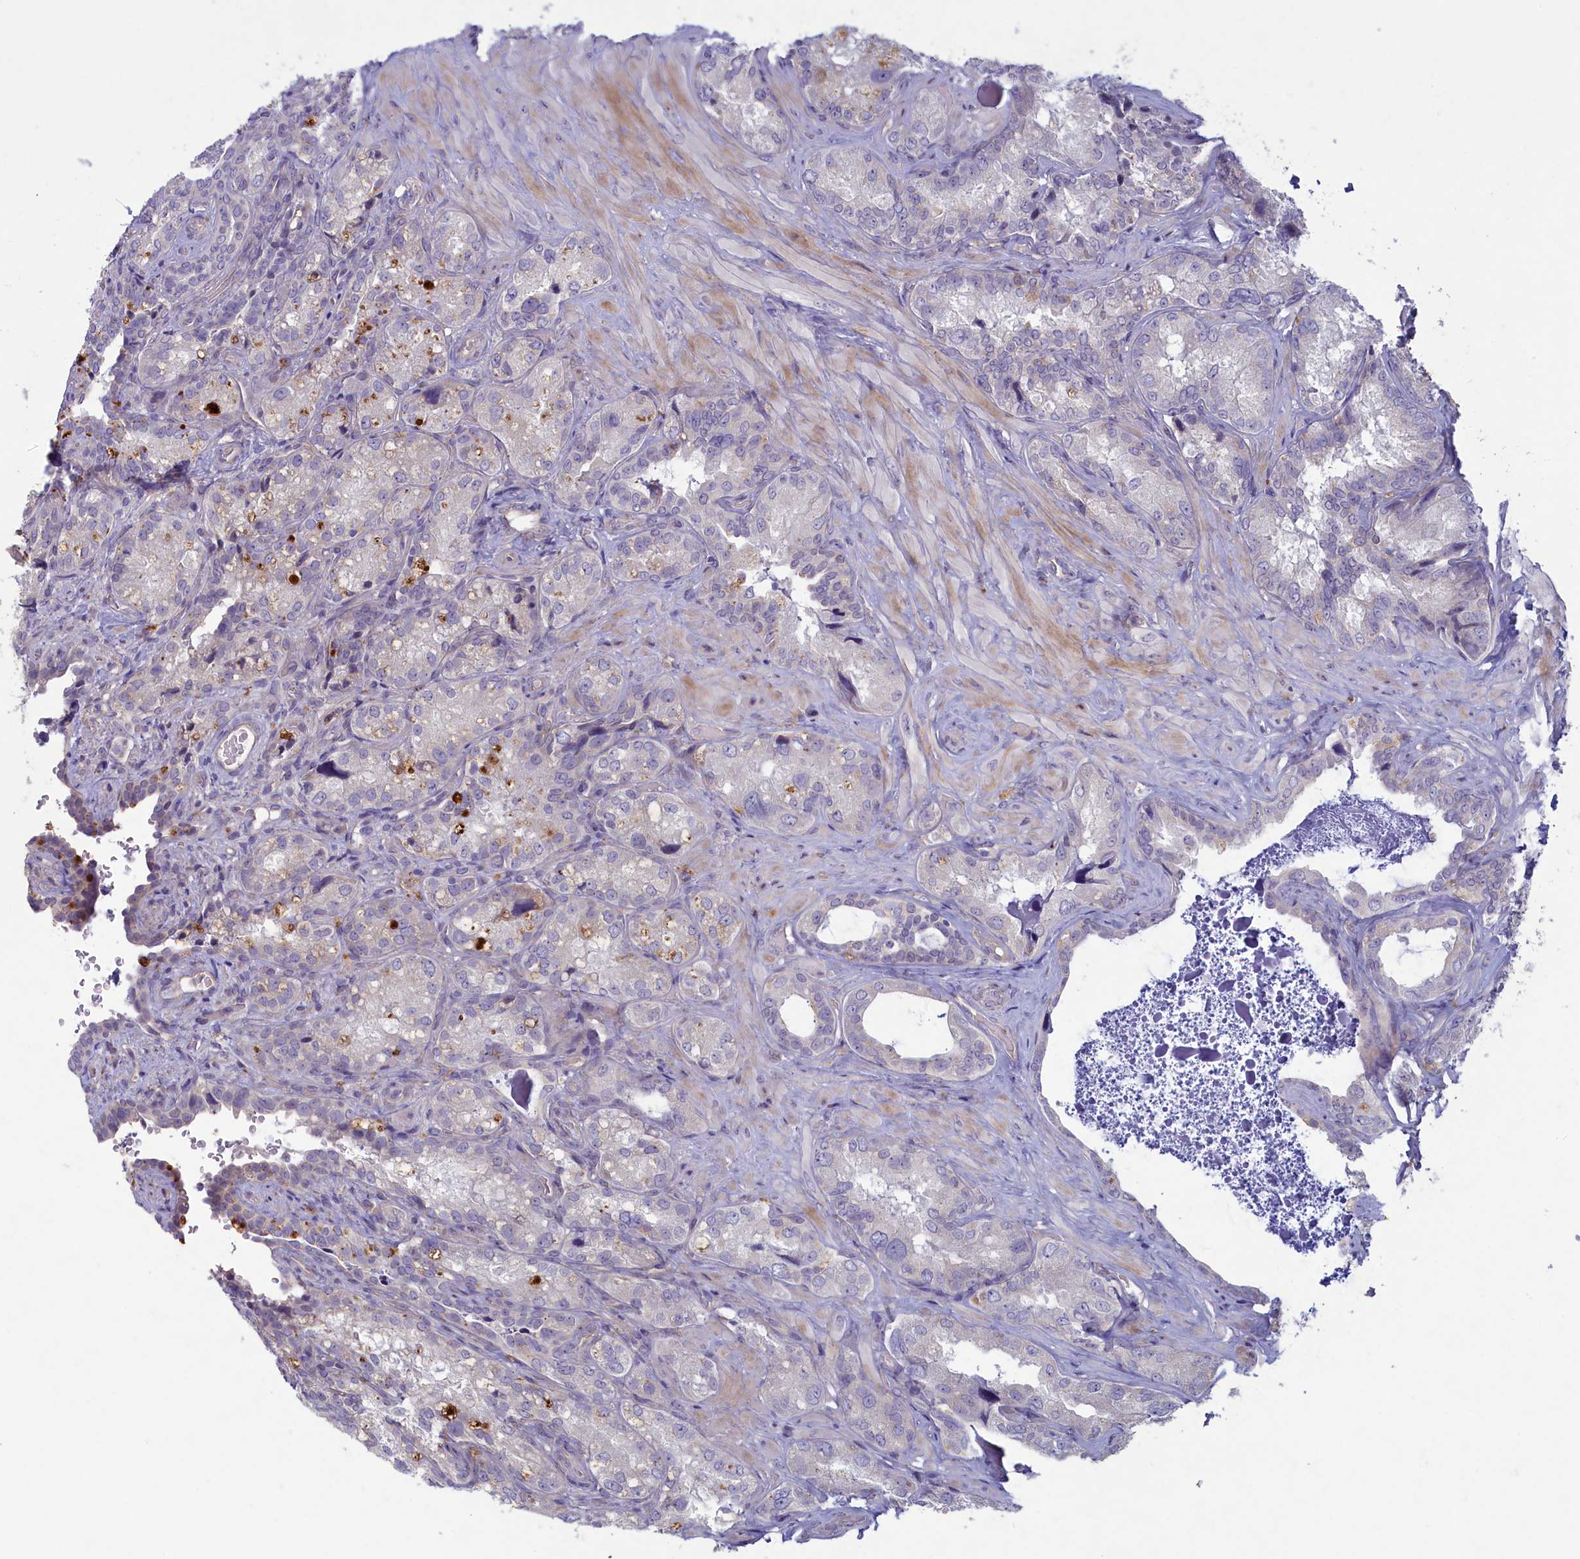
{"staining": {"intensity": "negative", "quantity": "none", "location": "none"}, "tissue": "seminal vesicle", "cell_type": "Glandular cells", "image_type": "normal", "snomed": [{"axis": "morphology", "description": "Normal tissue, NOS"}, {"axis": "topography", "description": "Seminal veicle"}, {"axis": "topography", "description": "Peripheral nerve tissue"}], "caption": "The photomicrograph exhibits no significant positivity in glandular cells of seminal vesicle.", "gene": "PLEKHG6", "patient": {"sex": "male", "age": 67}}